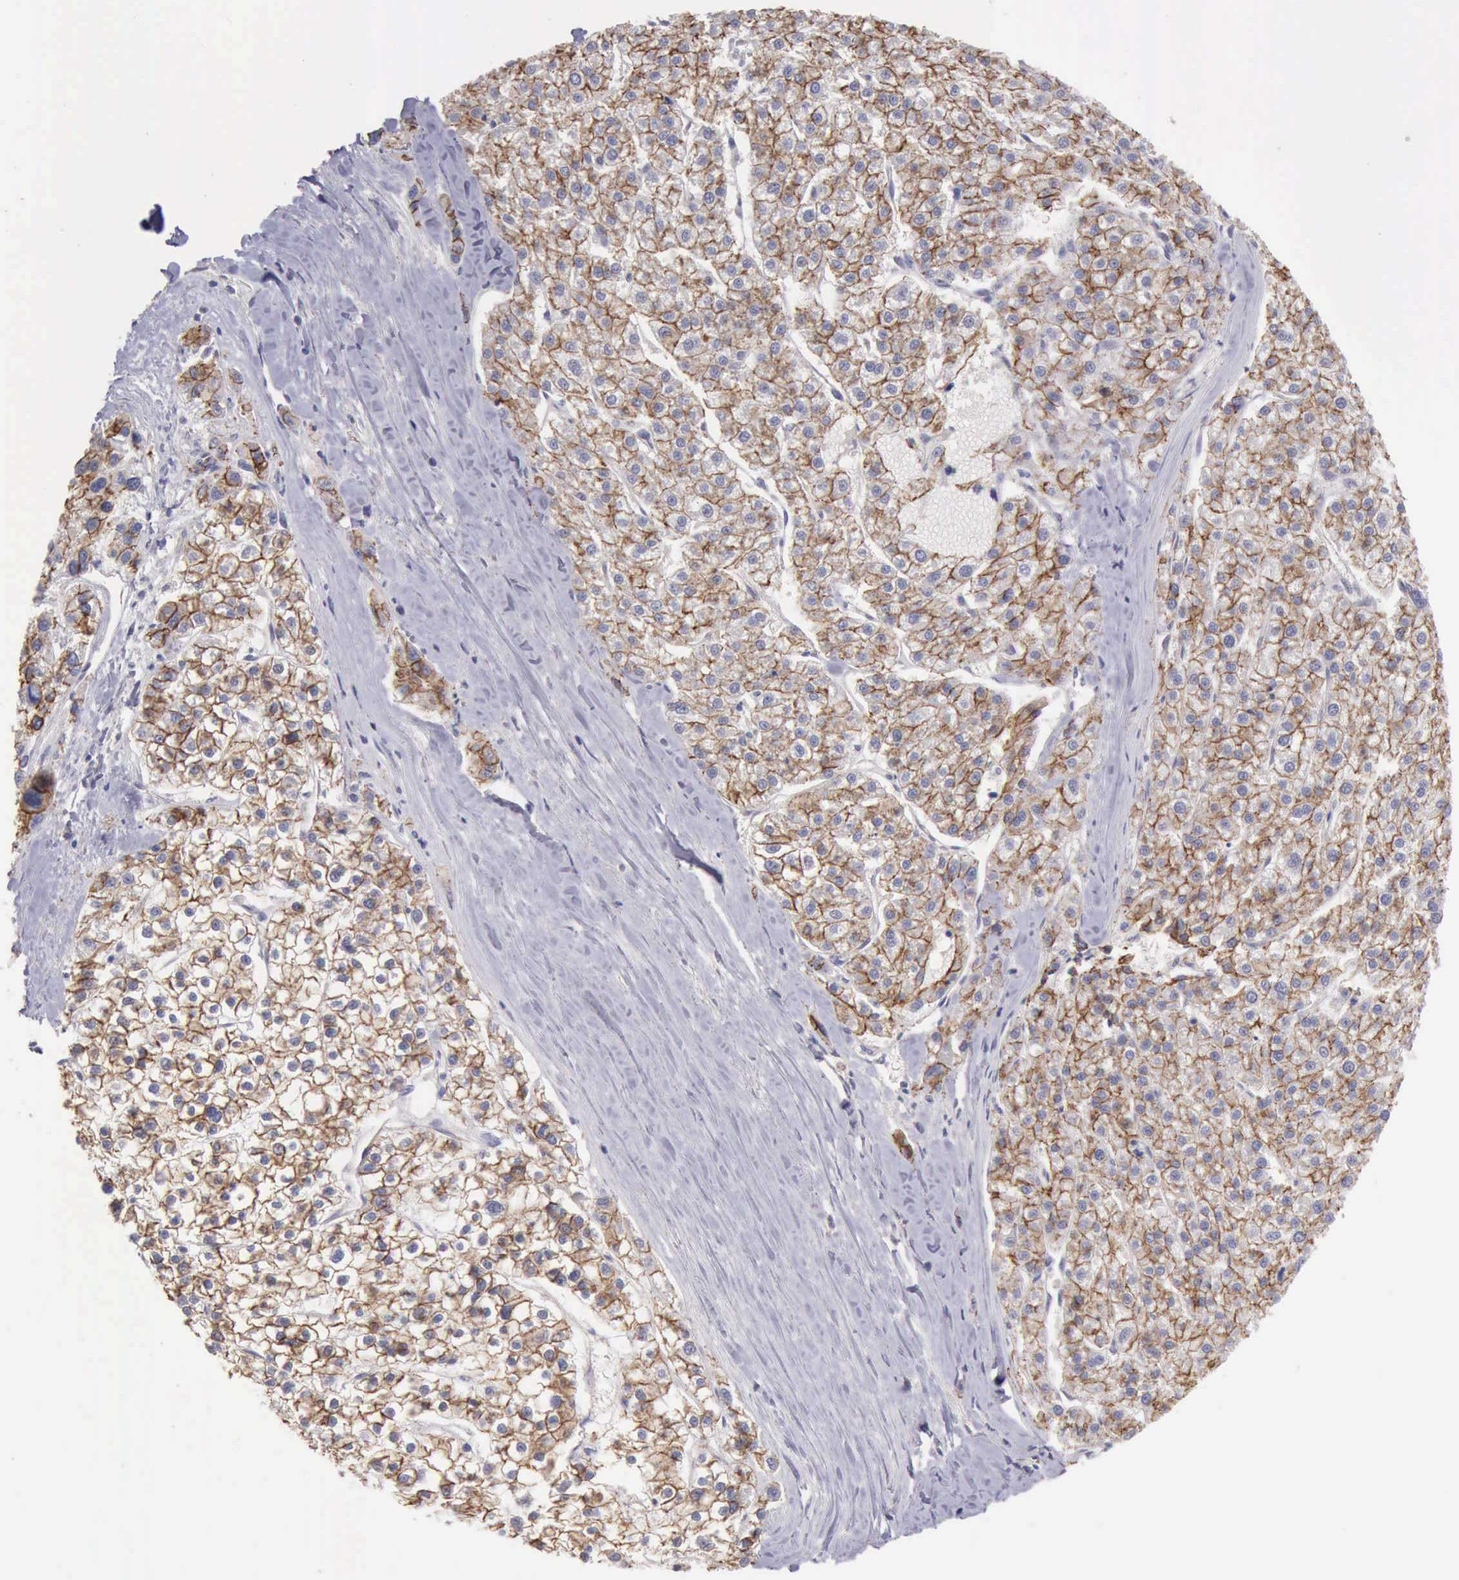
{"staining": {"intensity": "moderate", "quantity": ">75%", "location": "cytoplasmic/membranous"}, "tissue": "liver cancer", "cell_type": "Tumor cells", "image_type": "cancer", "snomed": [{"axis": "morphology", "description": "Carcinoma, Hepatocellular, NOS"}, {"axis": "topography", "description": "Liver"}], "caption": "About >75% of tumor cells in human hepatocellular carcinoma (liver) exhibit moderate cytoplasmic/membranous protein positivity as visualized by brown immunohistochemical staining.", "gene": "KCND1", "patient": {"sex": "female", "age": 85}}